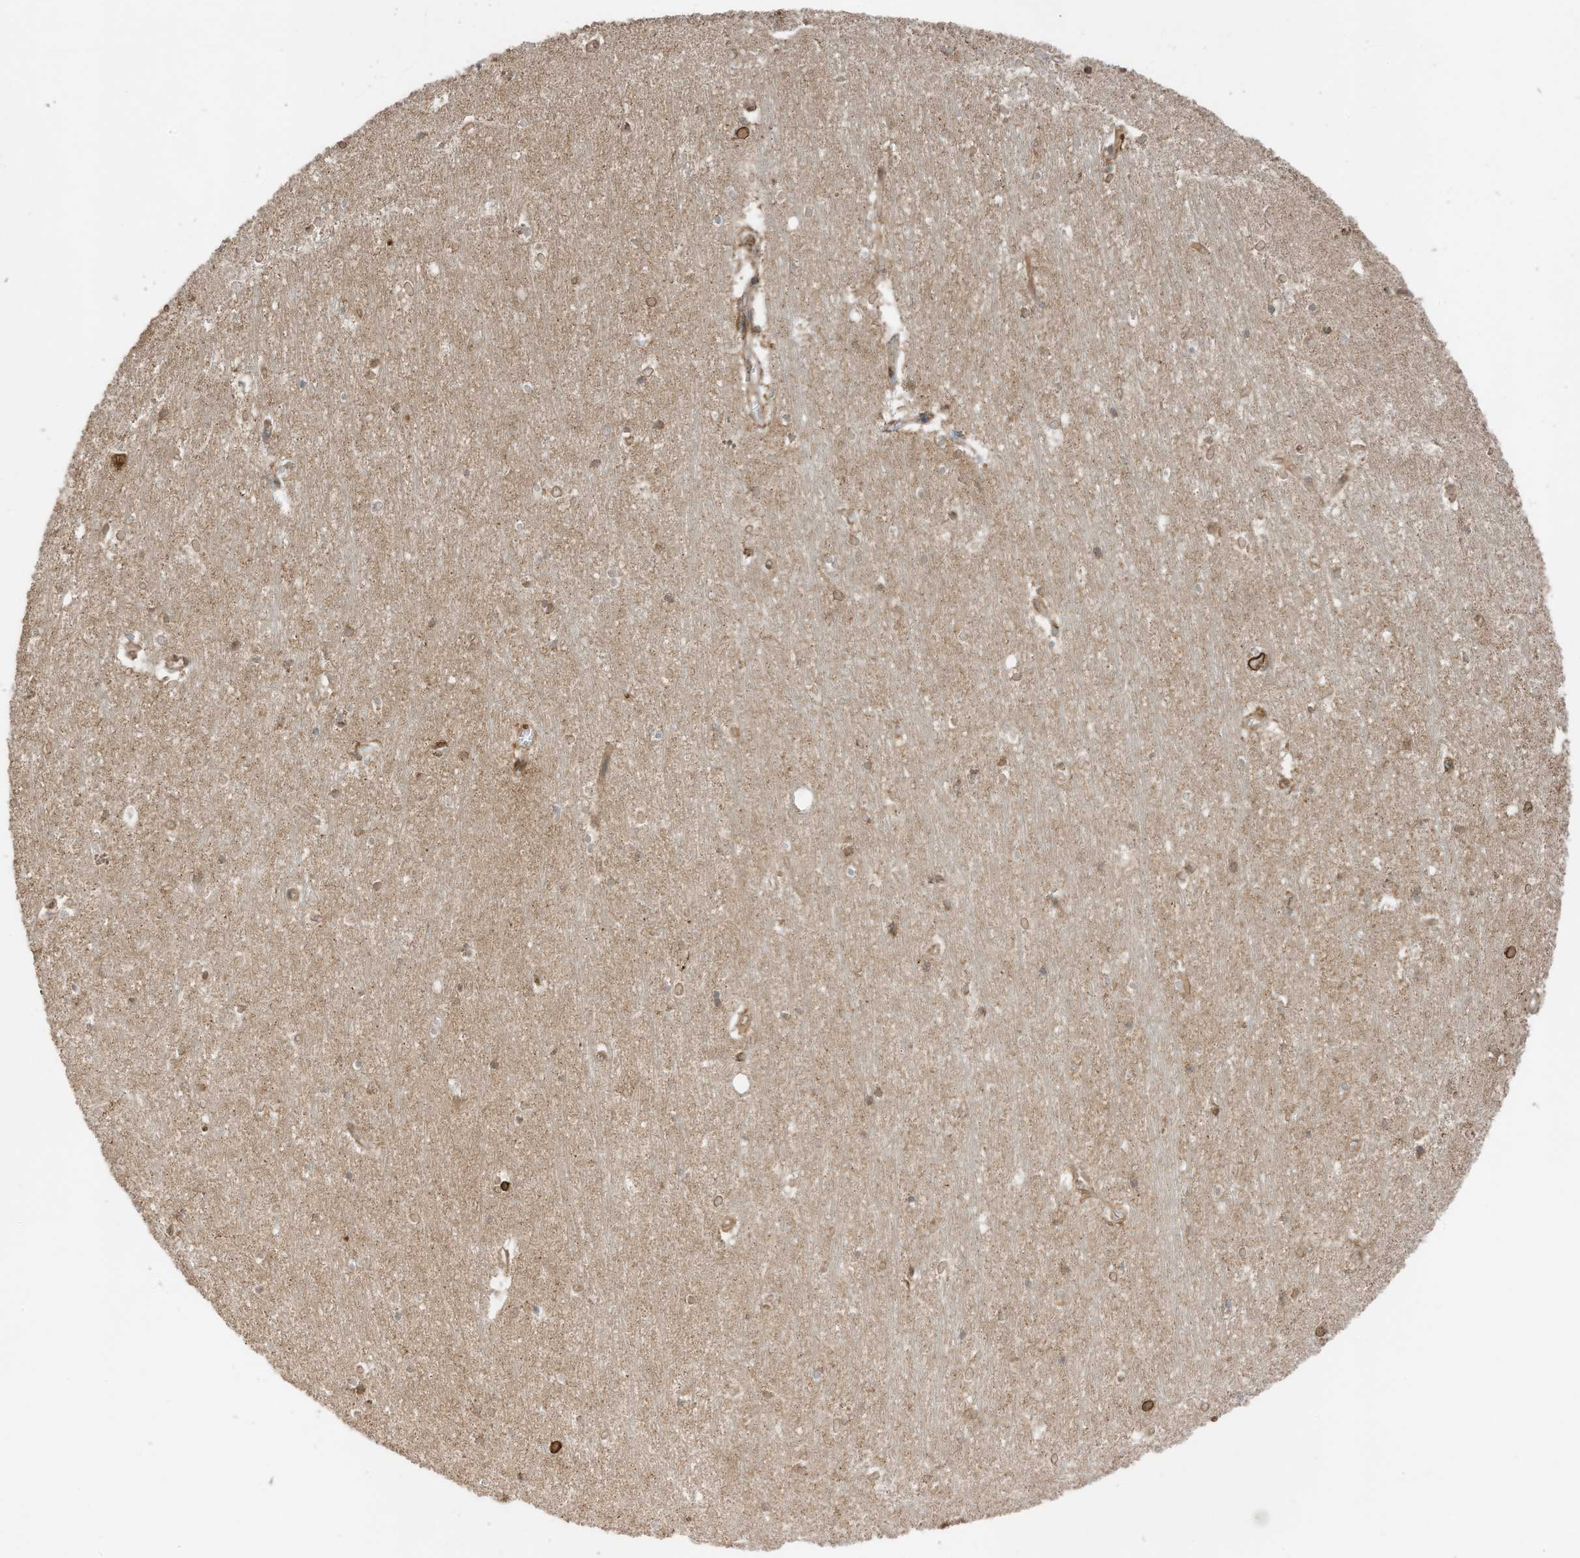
{"staining": {"intensity": "moderate", "quantity": "<25%", "location": "cytoplasmic/membranous"}, "tissue": "hippocampus", "cell_type": "Glial cells", "image_type": "normal", "snomed": [{"axis": "morphology", "description": "Normal tissue, NOS"}, {"axis": "topography", "description": "Hippocampus"}], "caption": "Protein staining of normal hippocampus demonstrates moderate cytoplasmic/membranous expression in about <25% of glial cells.", "gene": "SLC25A12", "patient": {"sex": "female", "age": 64}}